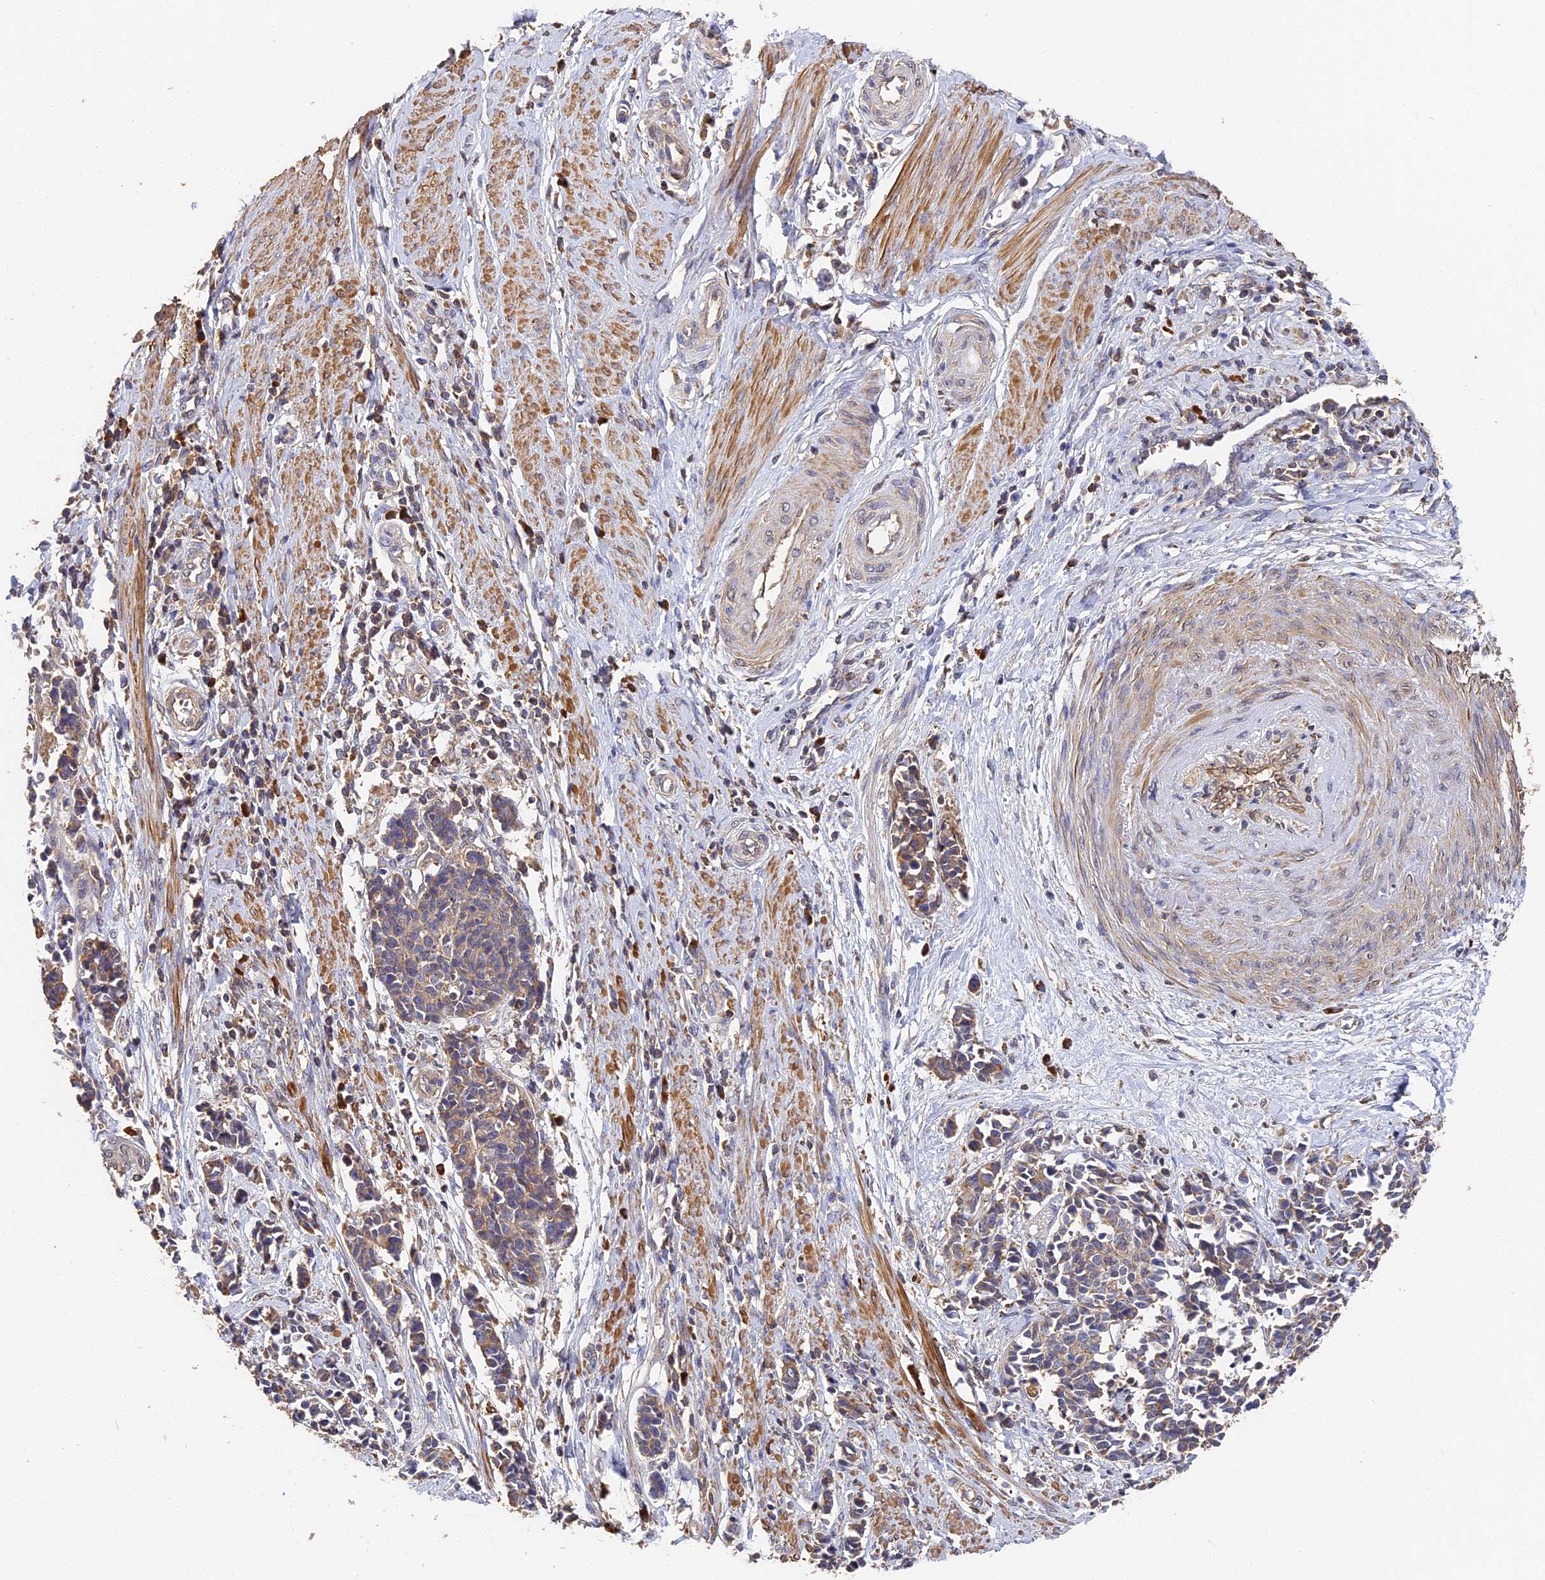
{"staining": {"intensity": "weak", "quantity": ">75%", "location": "cytoplasmic/membranous"}, "tissue": "cervical cancer", "cell_type": "Tumor cells", "image_type": "cancer", "snomed": [{"axis": "morphology", "description": "Normal tissue, NOS"}, {"axis": "morphology", "description": "Squamous cell carcinoma, NOS"}, {"axis": "topography", "description": "Cervix"}], "caption": "A high-resolution micrograph shows immunohistochemistry (IHC) staining of cervical squamous cell carcinoma, which reveals weak cytoplasmic/membranous staining in about >75% of tumor cells.", "gene": "DHRS11", "patient": {"sex": "female", "age": 35}}